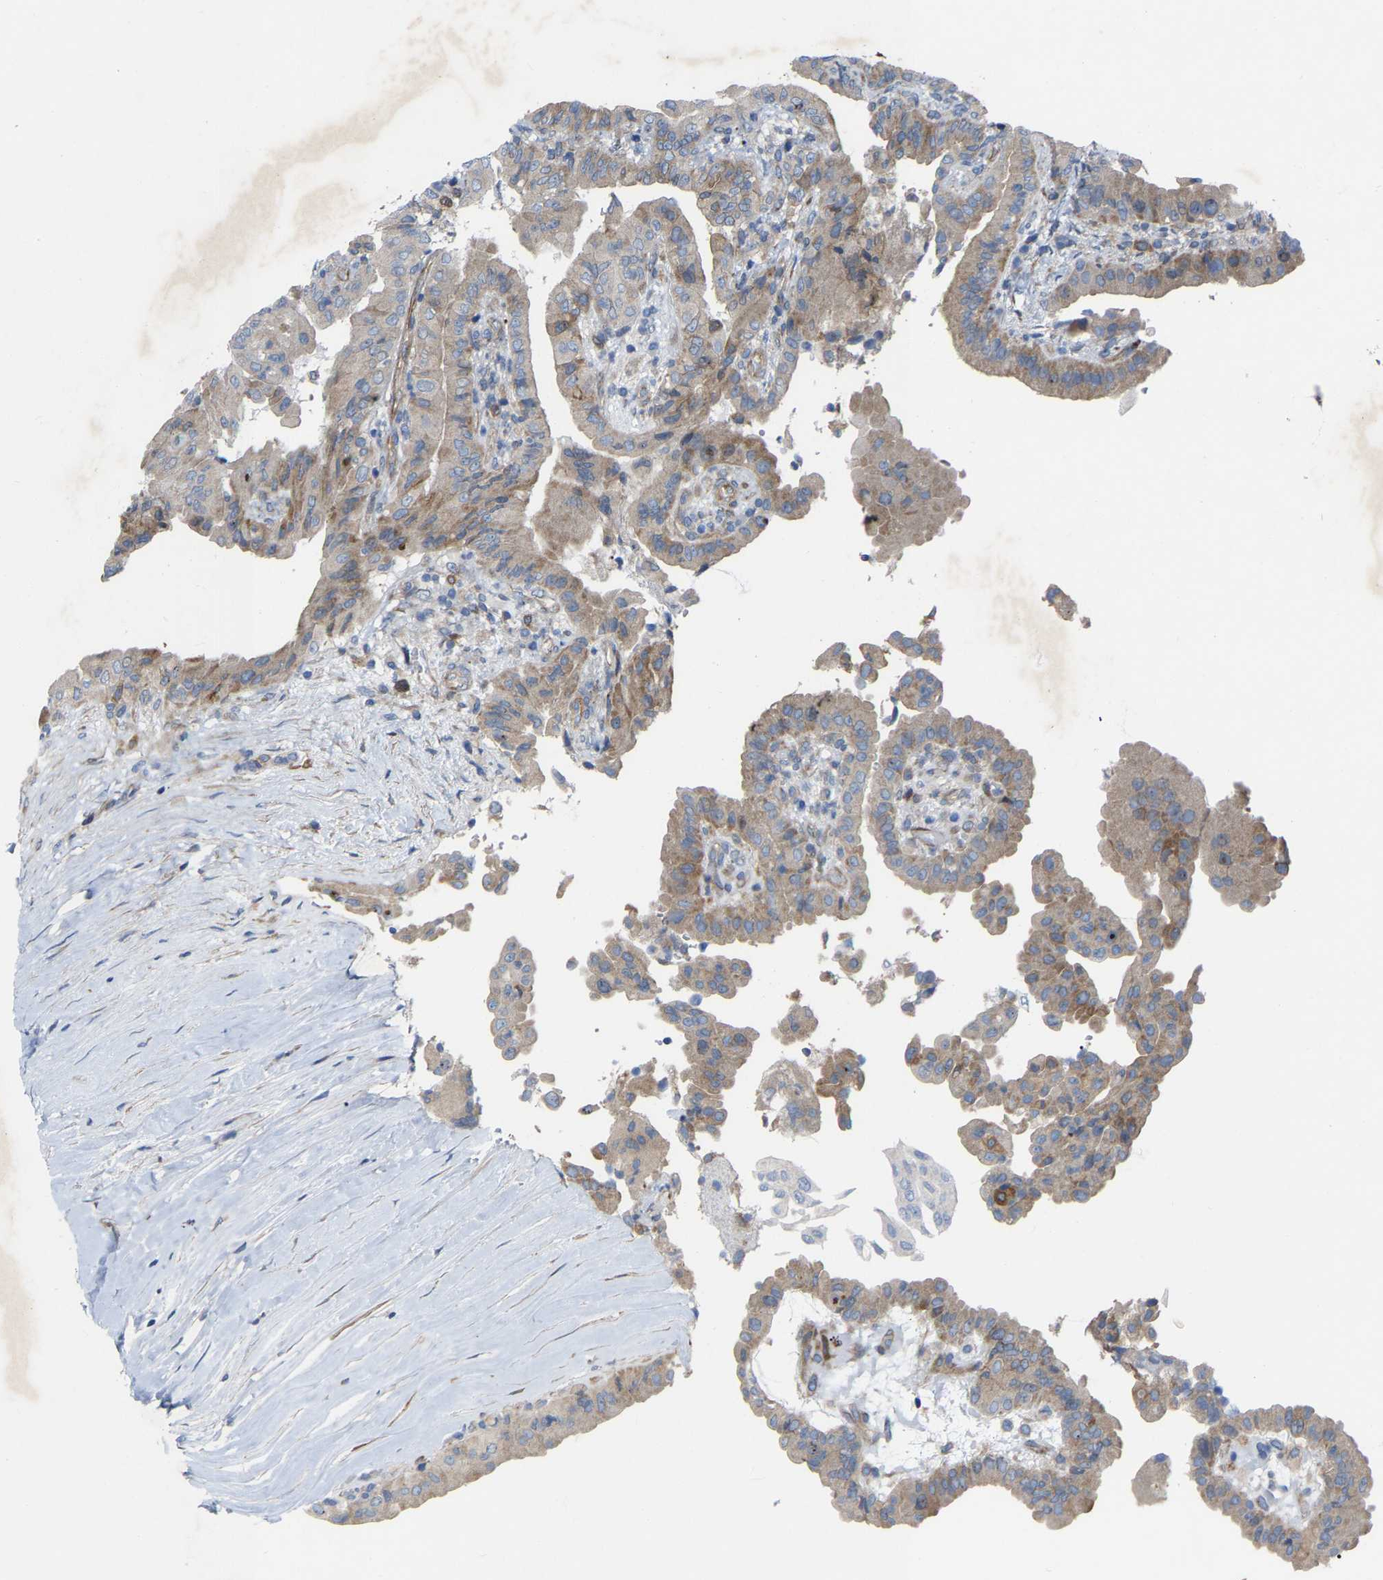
{"staining": {"intensity": "weak", "quantity": "<25%", "location": "cytoplasmic/membranous"}, "tissue": "thyroid cancer", "cell_type": "Tumor cells", "image_type": "cancer", "snomed": [{"axis": "morphology", "description": "Papillary adenocarcinoma, NOS"}, {"axis": "topography", "description": "Thyroid gland"}], "caption": "Thyroid cancer (papillary adenocarcinoma) was stained to show a protein in brown. There is no significant staining in tumor cells.", "gene": "TOR1B", "patient": {"sex": "male", "age": 33}}